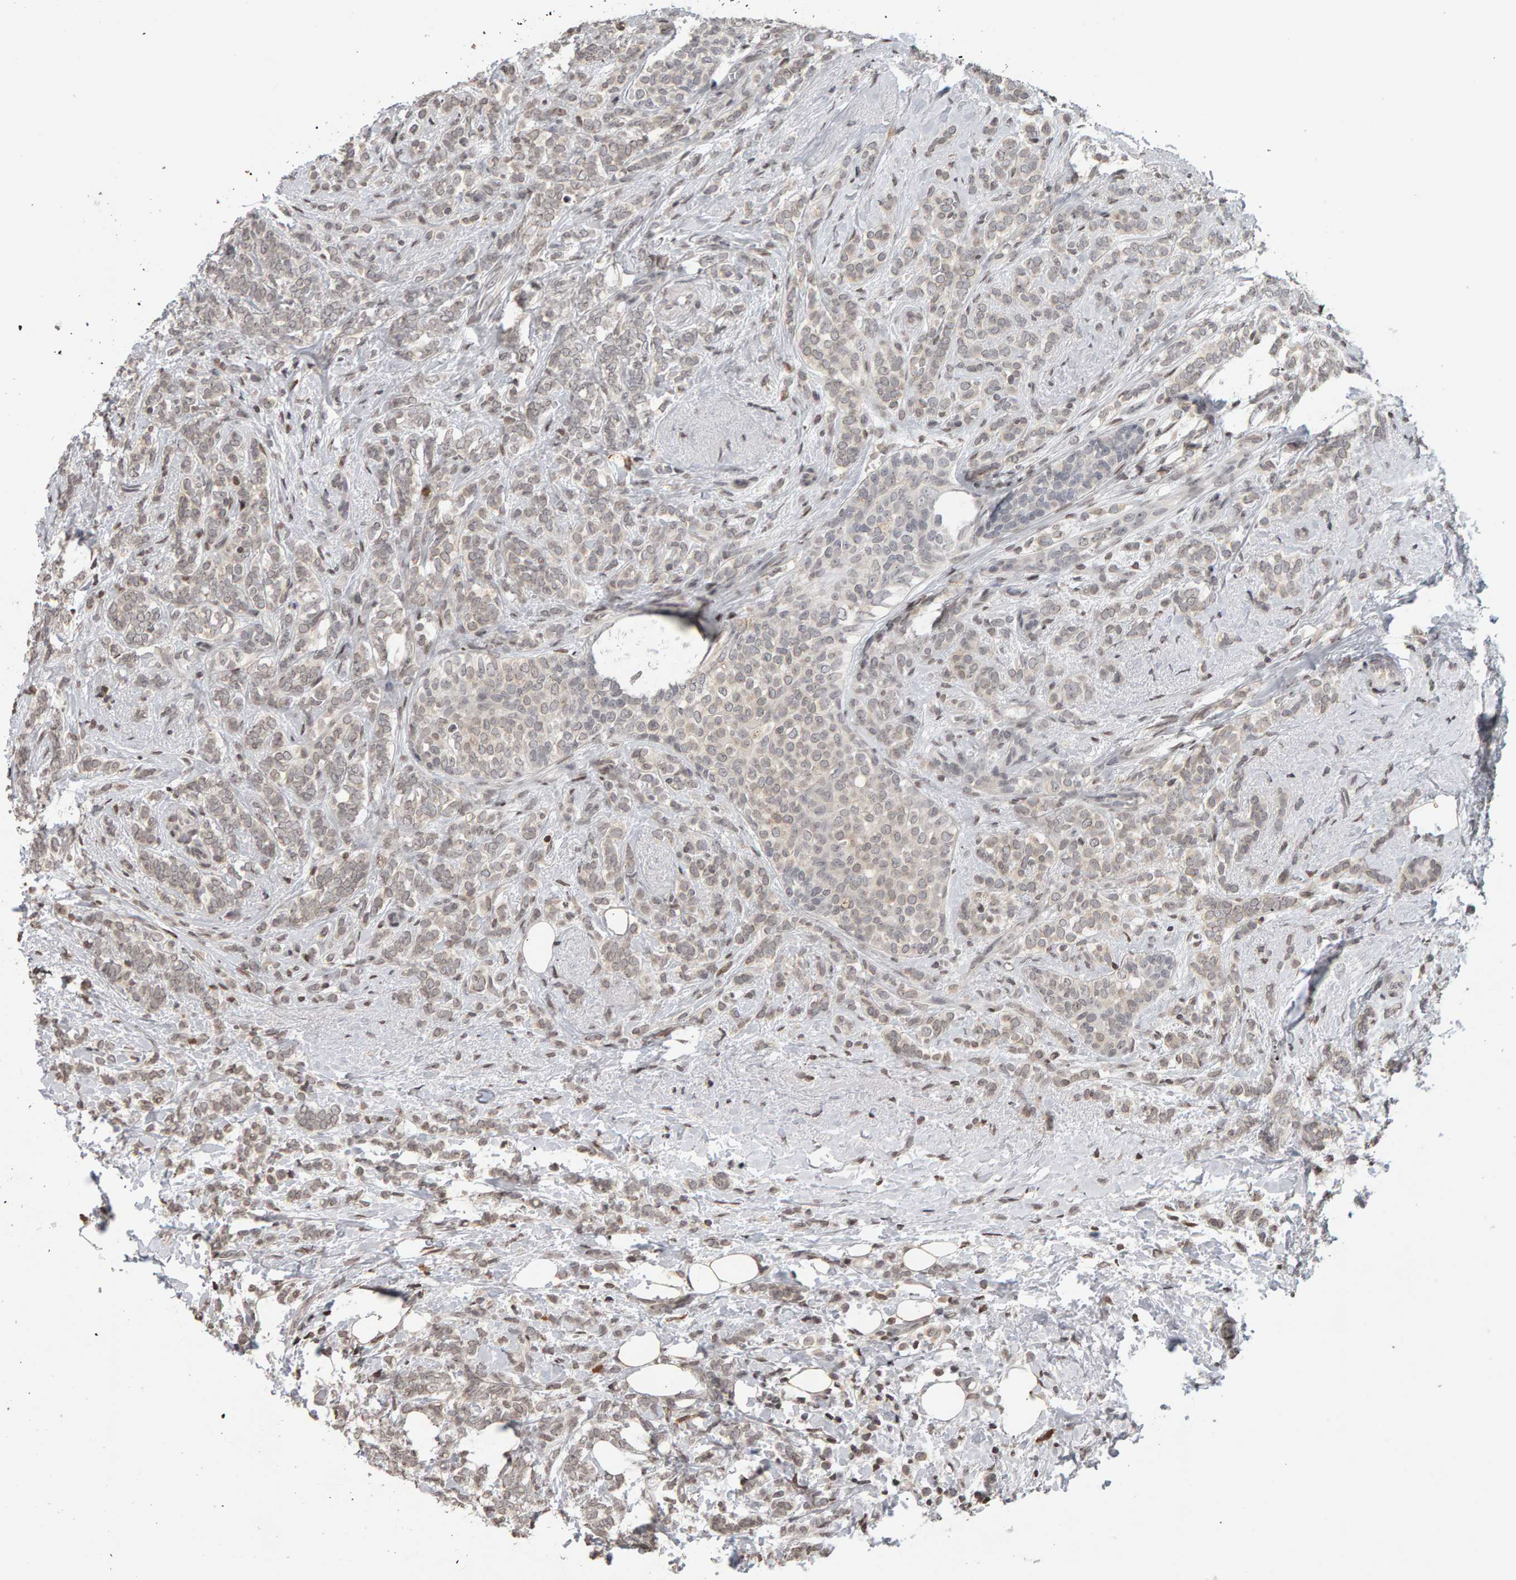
{"staining": {"intensity": "weak", "quantity": "25%-75%", "location": "cytoplasmic/membranous"}, "tissue": "breast cancer", "cell_type": "Tumor cells", "image_type": "cancer", "snomed": [{"axis": "morphology", "description": "Lobular carcinoma"}, {"axis": "topography", "description": "Breast"}], "caption": "Breast cancer (lobular carcinoma) stained for a protein (brown) exhibits weak cytoplasmic/membranous positive staining in approximately 25%-75% of tumor cells.", "gene": "TRAM1", "patient": {"sex": "female", "age": 50}}